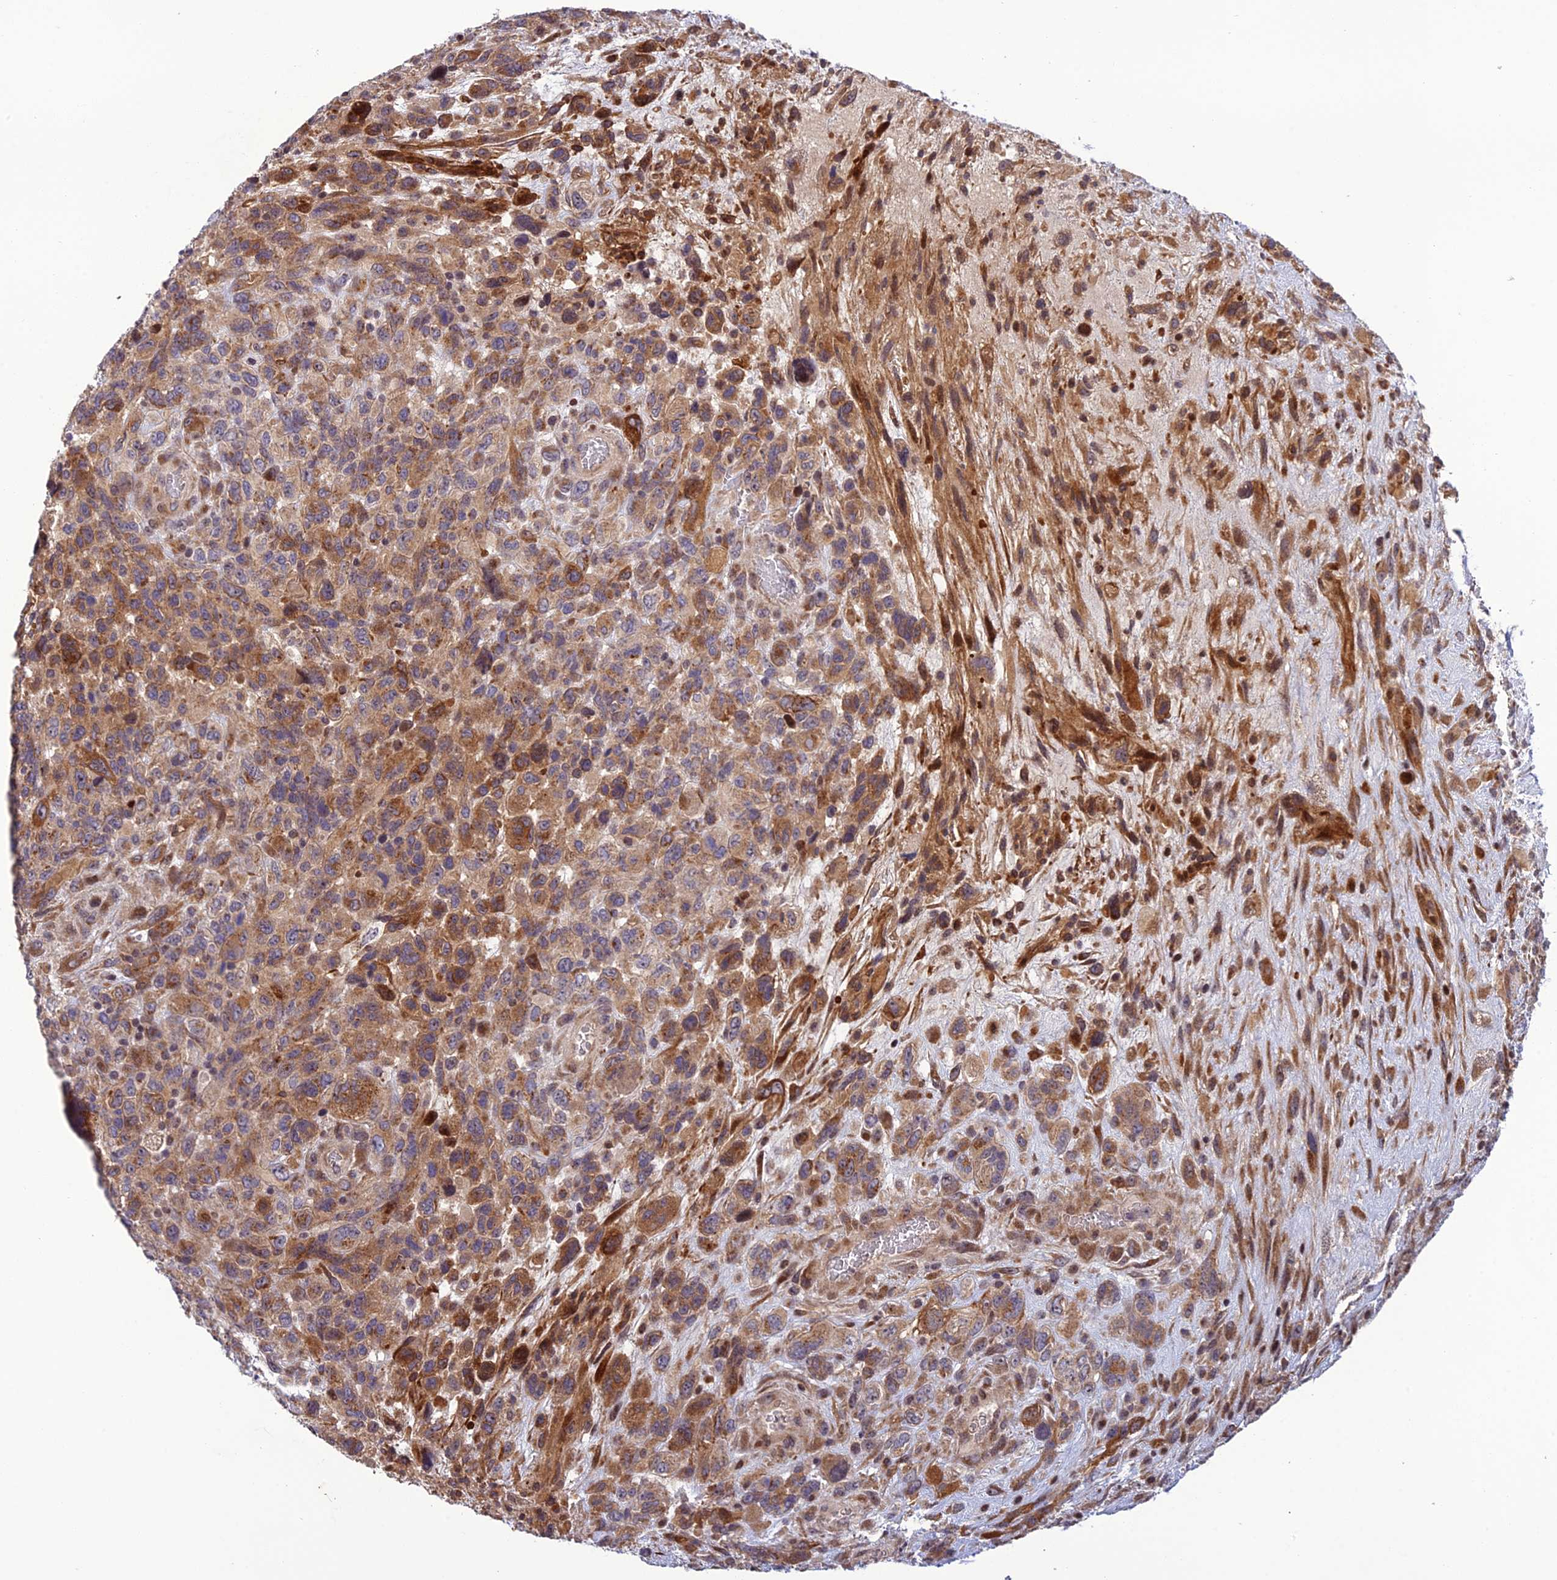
{"staining": {"intensity": "moderate", "quantity": ">75%", "location": "cytoplasmic/membranous"}, "tissue": "glioma", "cell_type": "Tumor cells", "image_type": "cancer", "snomed": [{"axis": "morphology", "description": "Glioma, malignant, High grade"}, {"axis": "topography", "description": "Brain"}], "caption": "Malignant glioma (high-grade) stained with DAB (3,3'-diaminobenzidine) immunohistochemistry (IHC) demonstrates medium levels of moderate cytoplasmic/membranous staining in about >75% of tumor cells.", "gene": "SMIM7", "patient": {"sex": "male", "age": 61}}